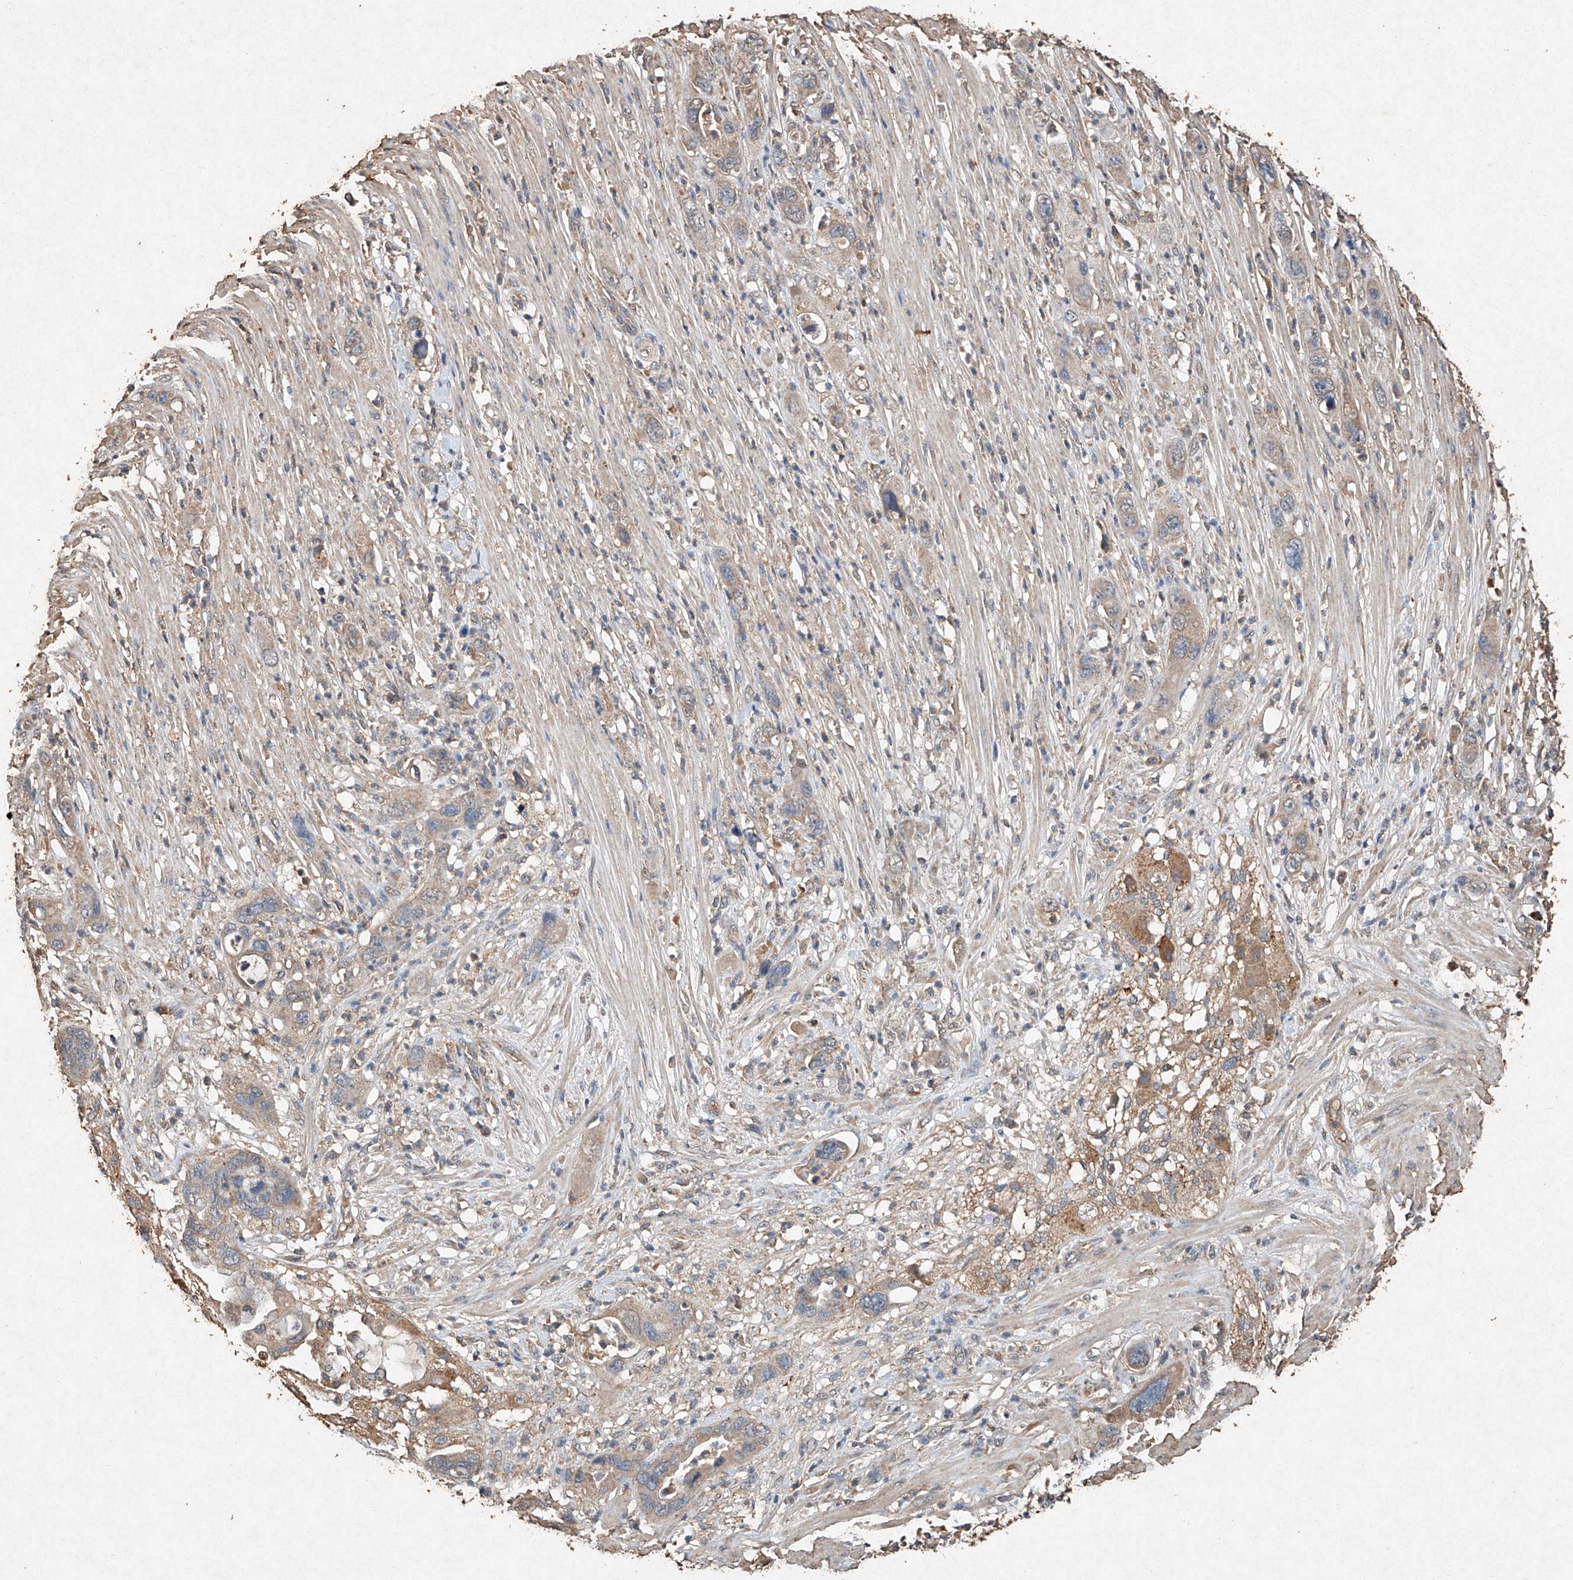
{"staining": {"intensity": "weak", "quantity": "<25%", "location": "cytoplasmic/membranous"}, "tissue": "pancreatic cancer", "cell_type": "Tumor cells", "image_type": "cancer", "snomed": [{"axis": "morphology", "description": "Adenocarcinoma, NOS"}, {"axis": "topography", "description": "Pancreas"}], "caption": "A micrograph of pancreatic cancer (adenocarcinoma) stained for a protein demonstrates no brown staining in tumor cells.", "gene": "STK3", "patient": {"sex": "female", "age": 71}}